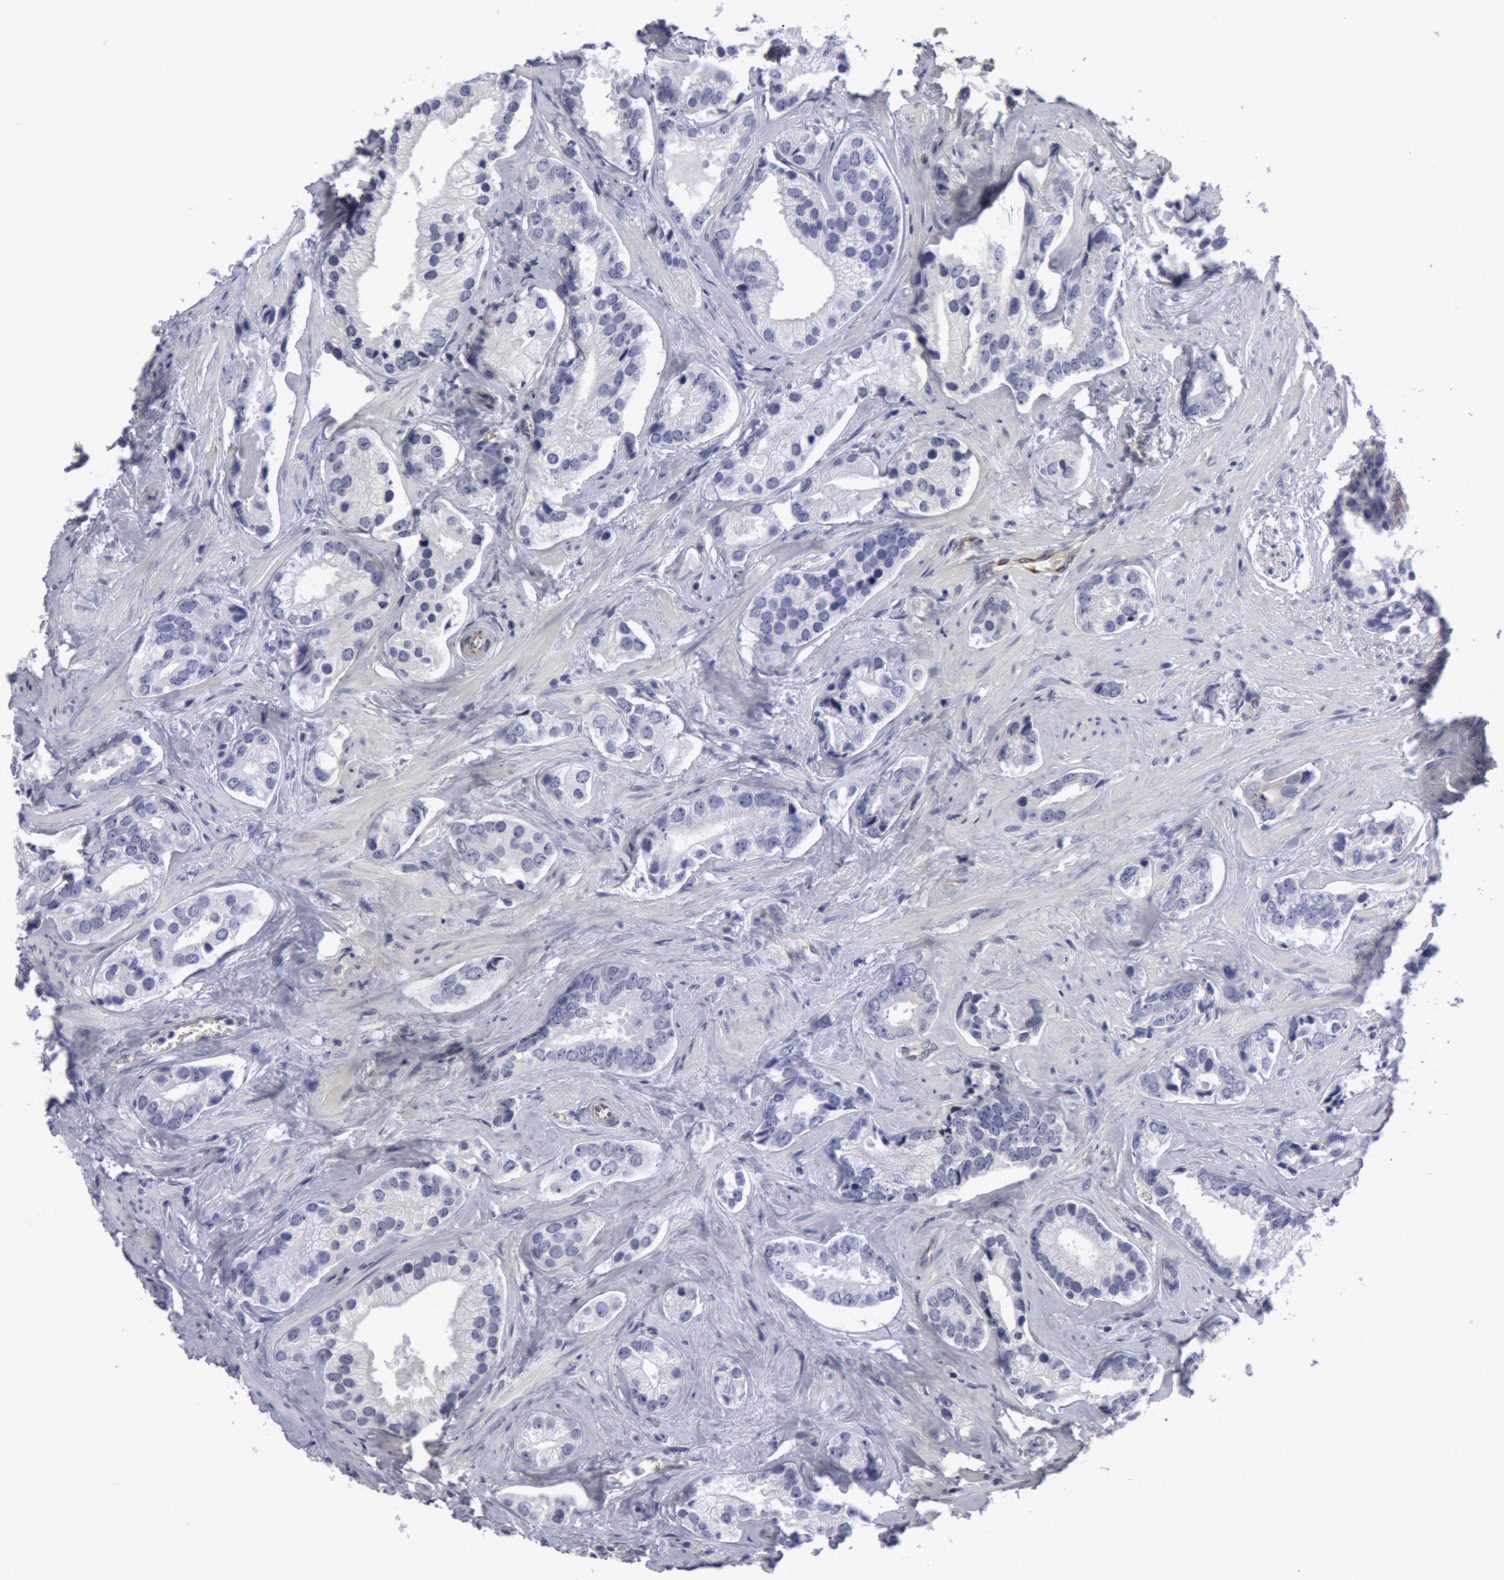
{"staining": {"intensity": "negative", "quantity": "none", "location": "none"}, "tissue": "prostate cancer", "cell_type": "Tumor cells", "image_type": "cancer", "snomed": [{"axis": "morphology", "description": "Adenocarcinoma, Medium grade"}, {"axis": "topography", "description": "Prostate"}], "caption": "Histopathology image shows no protein positivity in tumor cells of prostate adenocarcinoma (medium-grade) tissue.", "gene": "SMC1B", "patient": {"sex": "male", "age": 70}}